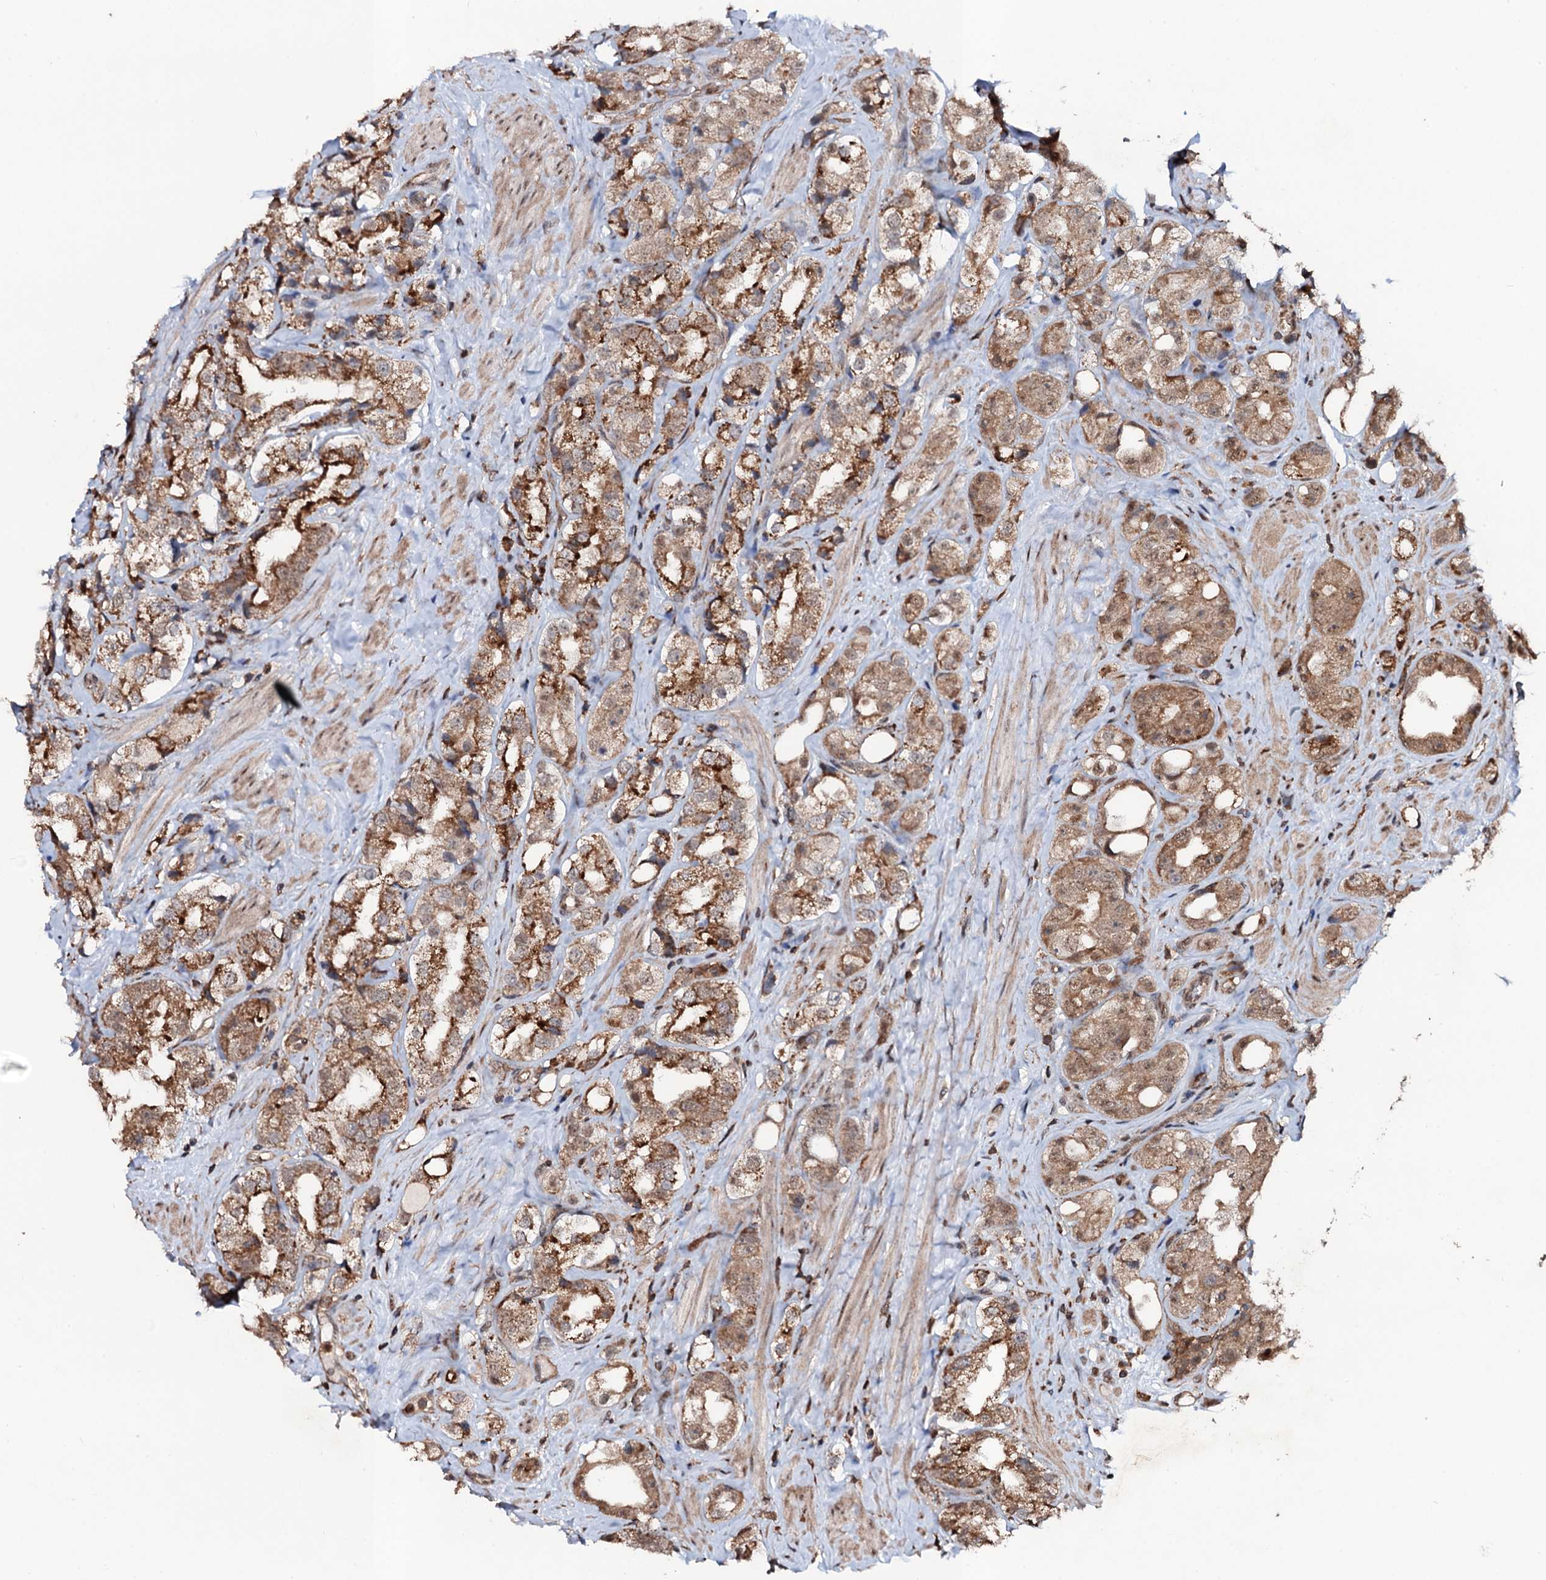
{"staining": {"intensity": "moderate", "quantity": ">75%", "location": "cytoplasmic/membranous"}, "tissue": "prostate cancer", "cell_type": "Tumor cells", "image_type": "cancer", "snomed": [{"axis": "morphology", "description": "Adenocarcinoma, NOS"}, {"axis": "topography", "description": "Prostate"}], "caption": "Immunohistochemical staining of prostate cancer displays moderate cytoplasmic/membranous protein staining in approximately >75% of tumor cells.", "gene": "COG6", "patient": {"sex": "male", "age": 79}}